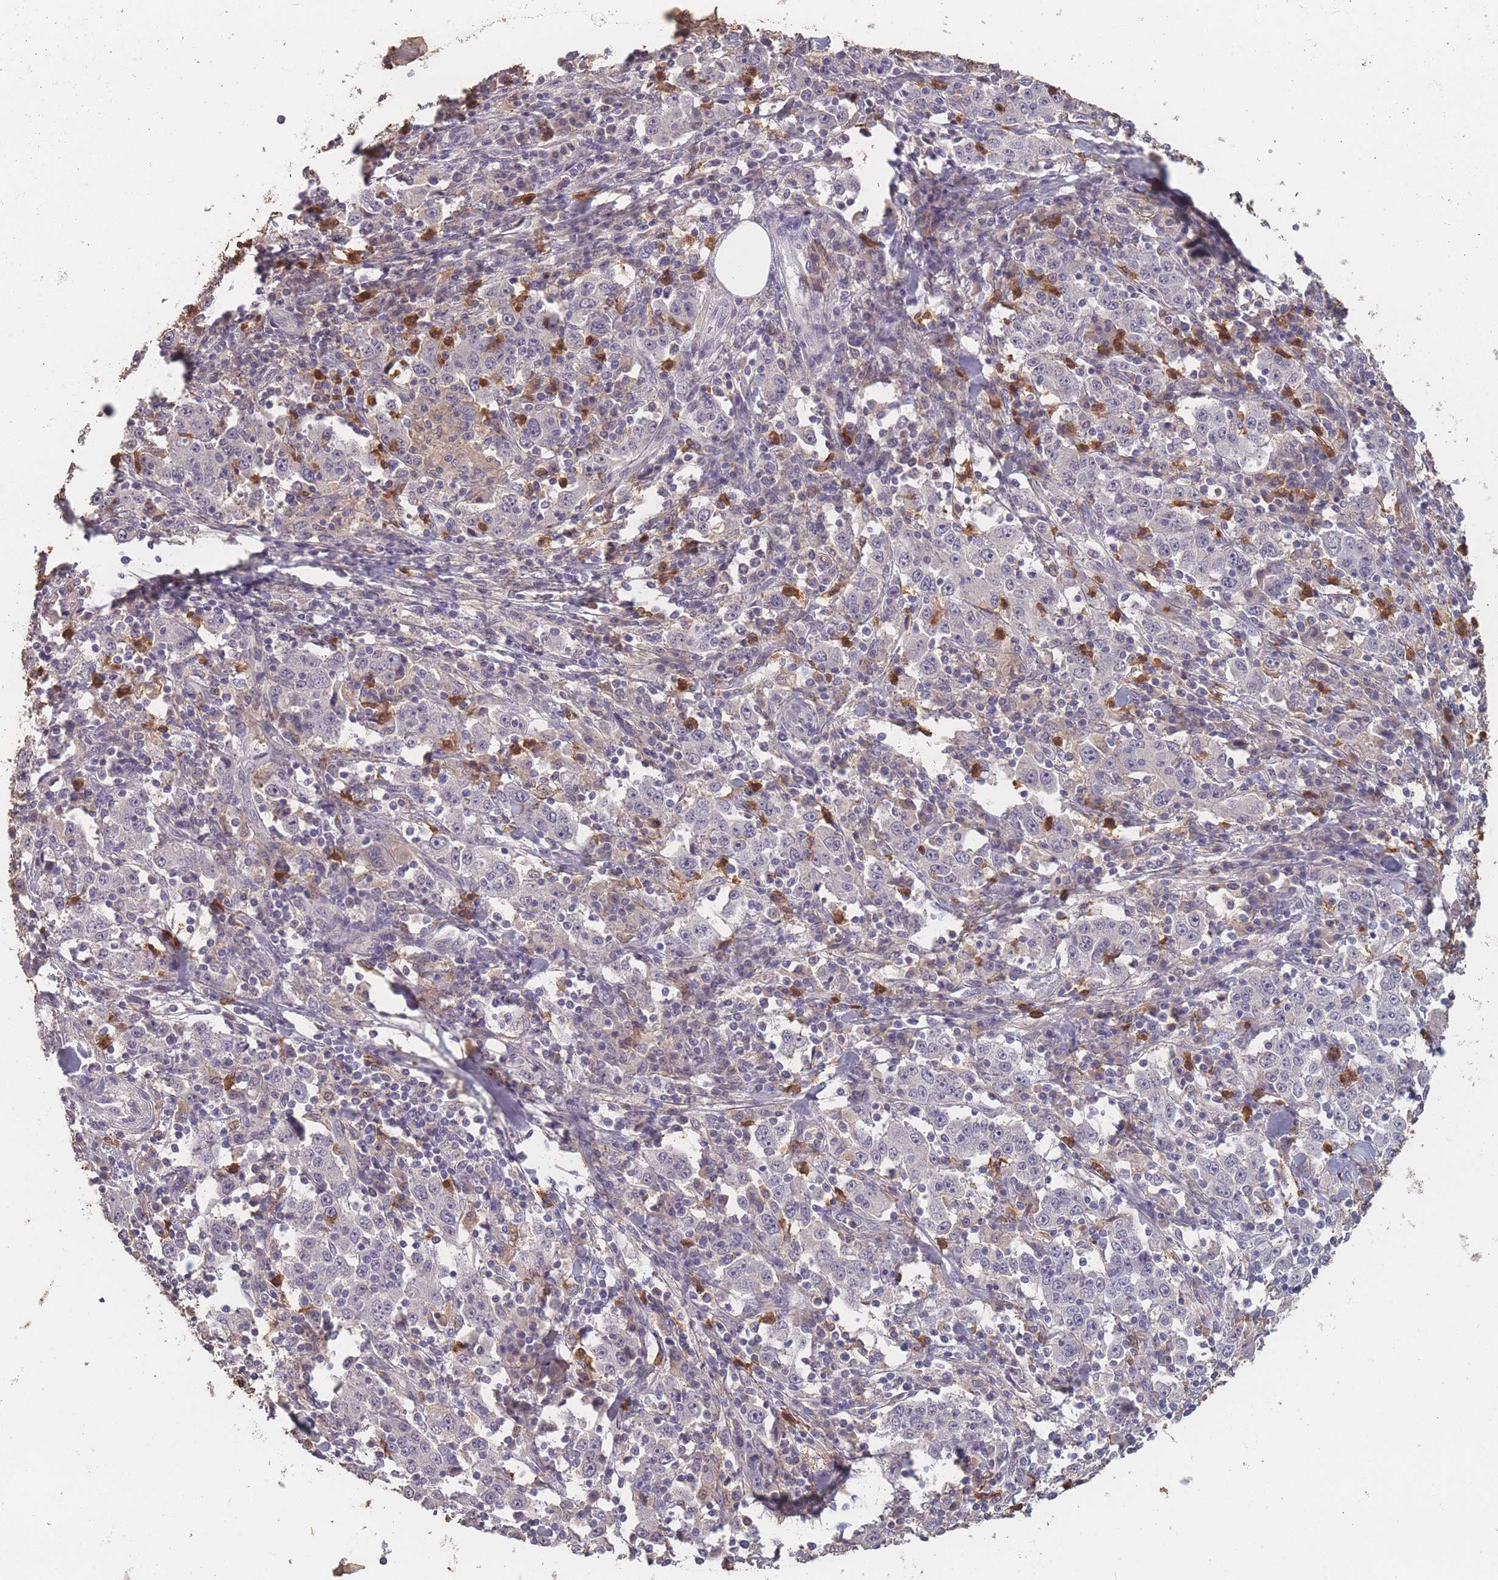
{"staining": {"intensity": "negative", "quantity": "none", "location": "none"}, "tissue": "stomach cancer", "cell_type": "Tumor cells", "image_type": "cancer", "snomed": [{"axis": "morphology", "description": "Normal tissue, NOS"}, {"axis": "morphology", "description": "Adenocarcinoma, NOS"}, {"axis": "topography", "description": "Stomach, upper"}, {"axis": "topography", "description": "Stomach"}], "caption": "Immunohistochemistry (IHC) of adenocarcinoma (stomach) demonstrates no positivity in tumor cells.", "gene": "BST1", "patient": {"sex": "male", "age": 59}}